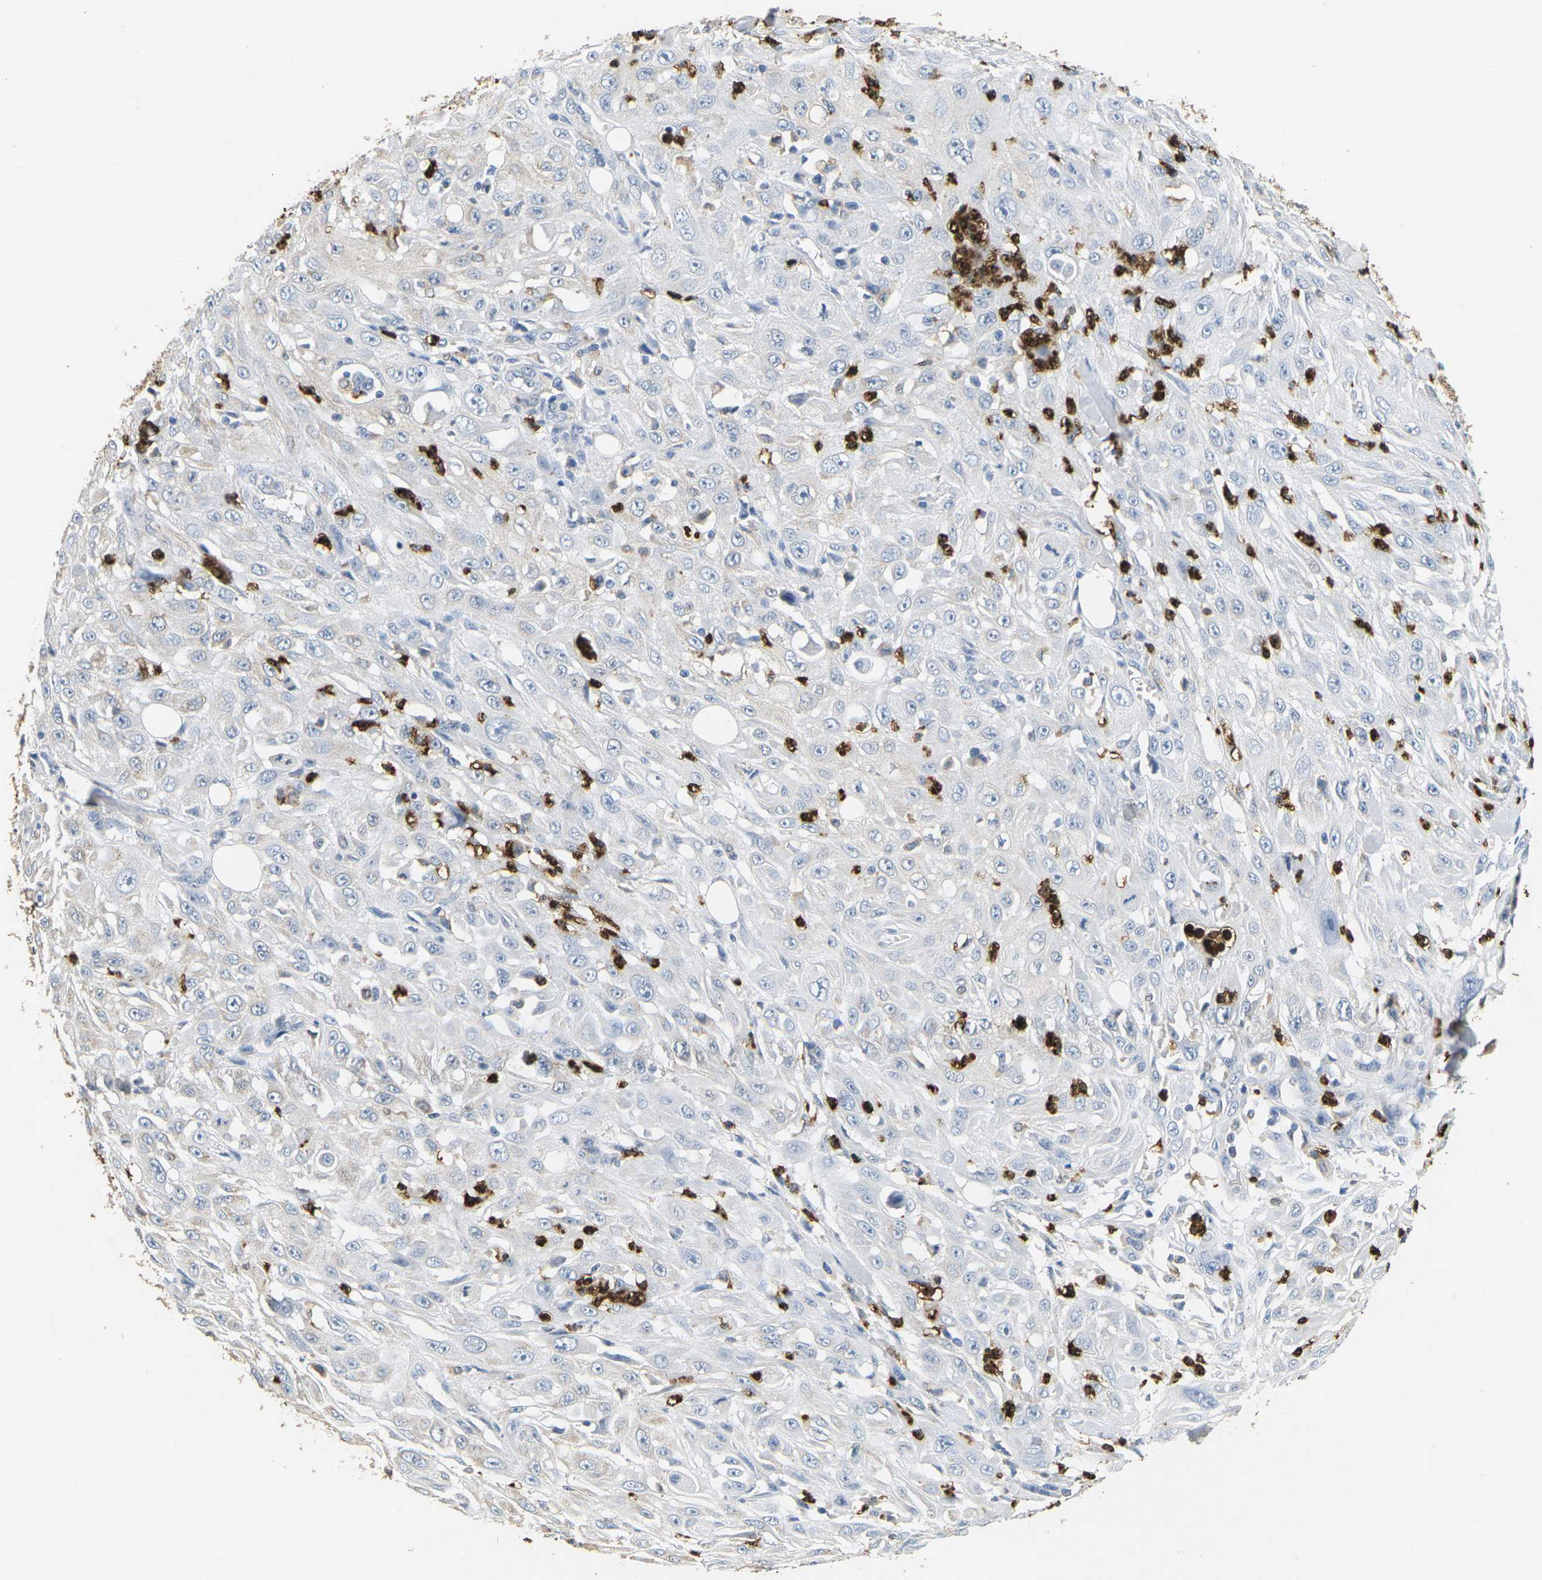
{"staining": {"intensity": "negative", "quantity": "none", "location": "none"}, "tissue": "skin cancer", "cell_type": "Tumor cells", "image_type": "cancer", "snomed": [{"axis": "morphology", "description": "Squamous cell carcinoma, NOS"}, {"axis": "morphology", "description": "Squamous cell carcinoma, metastatic, NOS"}, {"axis": "topography", "description": "Skin"}, {"axis": "topography", "description": "Lymph node"}], "caption": "High magnification brightfield microscopy of skin cancer stained with DAB (3,3'-diaminobenzidine) (brown) and counterstained with hematoxylin (blue): tumor cells show no significant expression.", "gene": "ADM", "patient": {"sex": "male", "age": 75}}